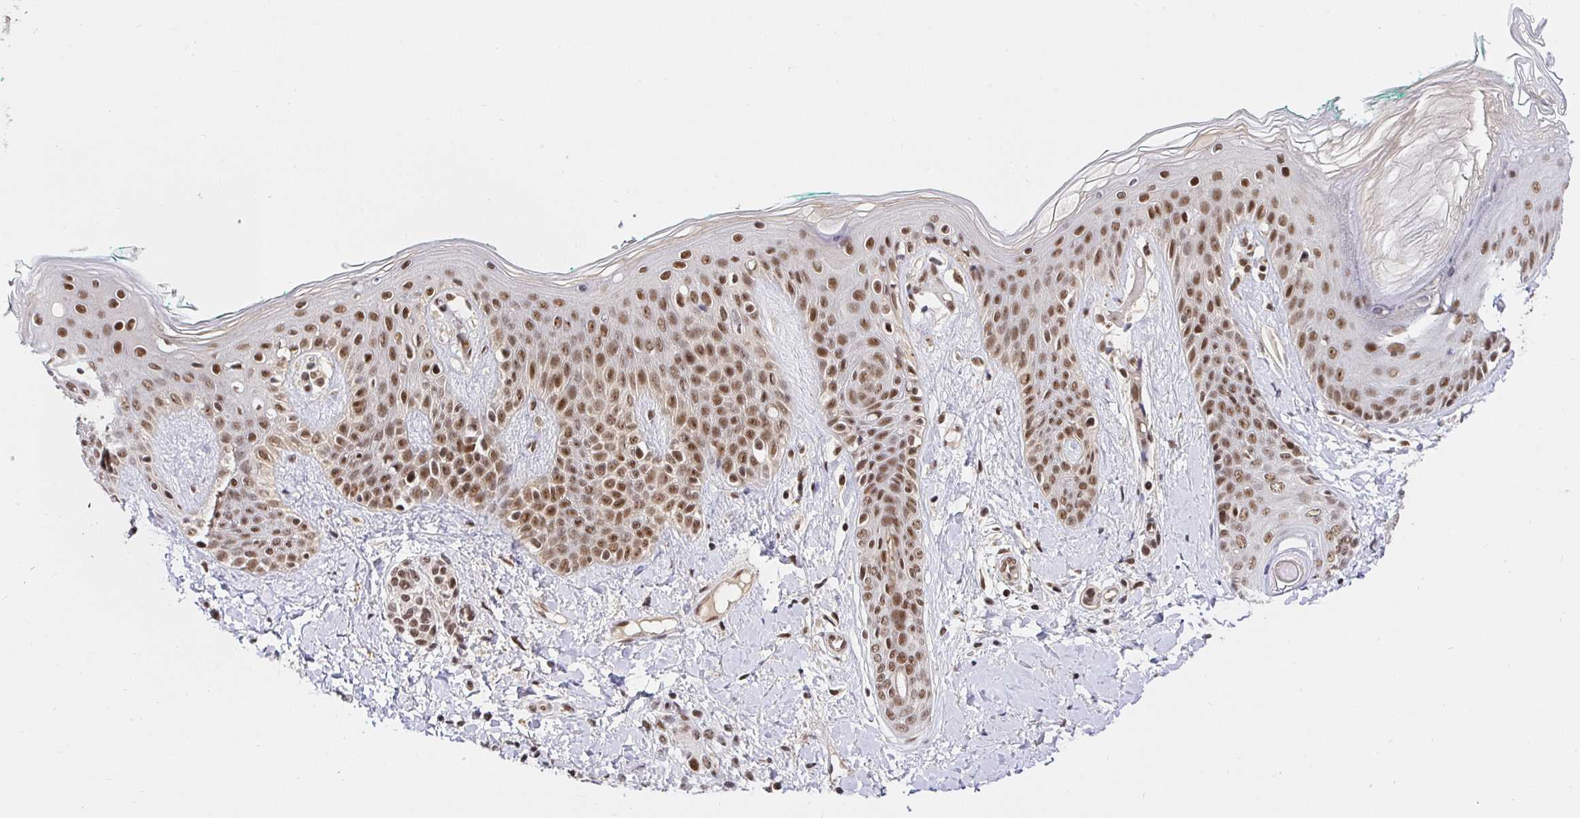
{"staining": {"intensity": "moderate", "quantity": ">75%", "location": "nuclear"}, "tissue": "skin", "cell_type": "Fibroblasts", "image_type": "normal", "snomed": [{"axis": "morphology", "description": "Normal tissue, NOS"}, {"axis": "topography", "description": "Skin"}], "caption": "Fibroblasts reveal moderate nuclear positivity in about >75% of cells in normal skin. (DAB (3,3'-diaminobenzidine) IHC with brightfield microscopy, high magnification).", "gene": "USF1", "patient": {"sex": "male", "age": 16}}